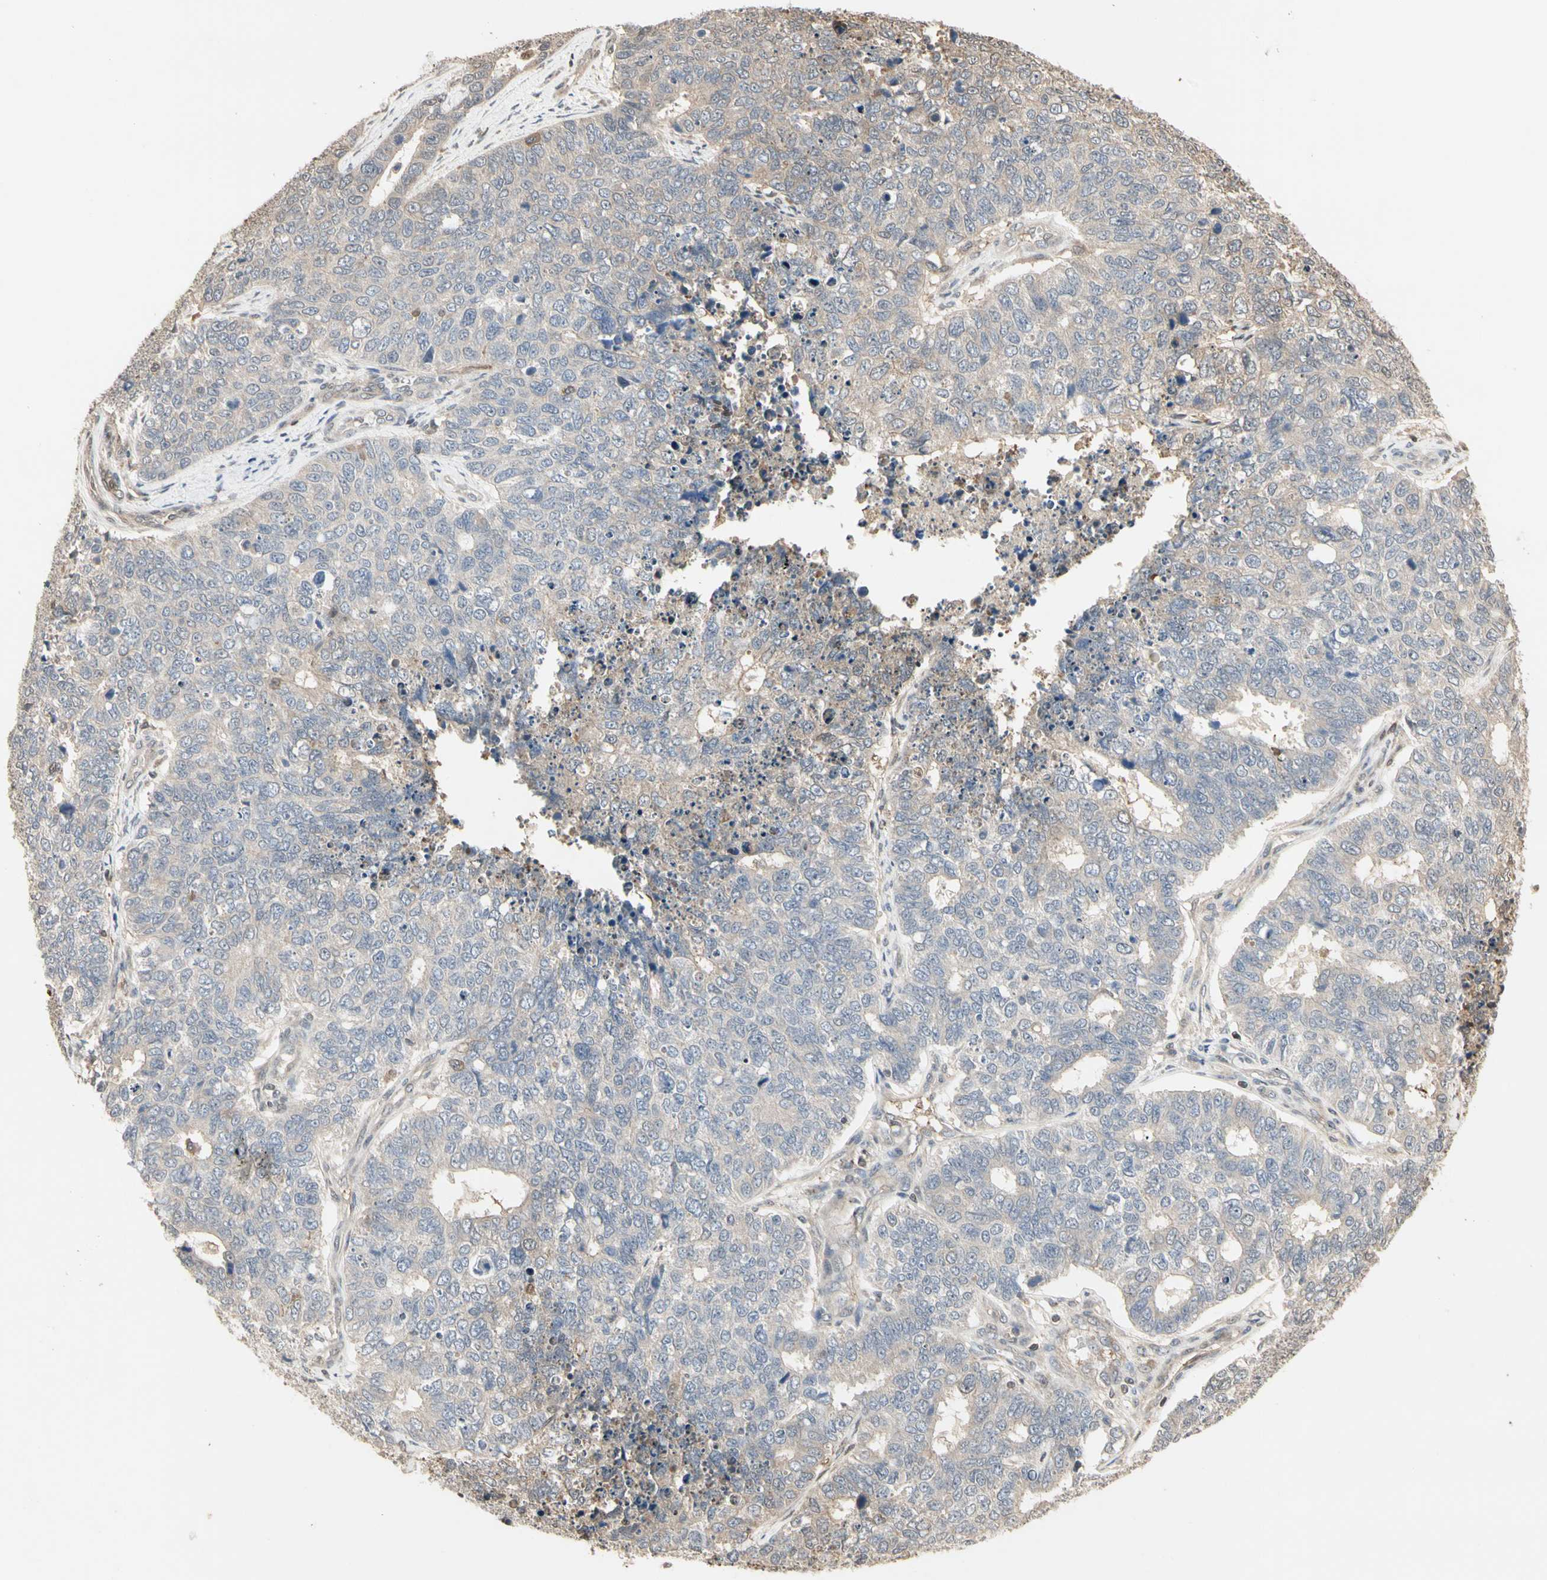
{"staining": {"intensity": "weak", "quantity": ">75%", "location": "cytoplasmic/membranous"}, "tissue": "cervical cancer", "cell_type": "Tumor cells", "image_type": "cancer", "snomed": [{"axis": "morphology", "description": "Squamous cell carcinoma, NOS"}, {"axis": "topography", "description": "Cervix"}], "caption": "The histopathology image shows immunohistochemical staining of cervical cancer. There is weak cytoplasmic/membranous expression is present in approximately >75% of tumor cells.", "gene": "DRG2", "patient": {"sex": "female", "age": 63}}